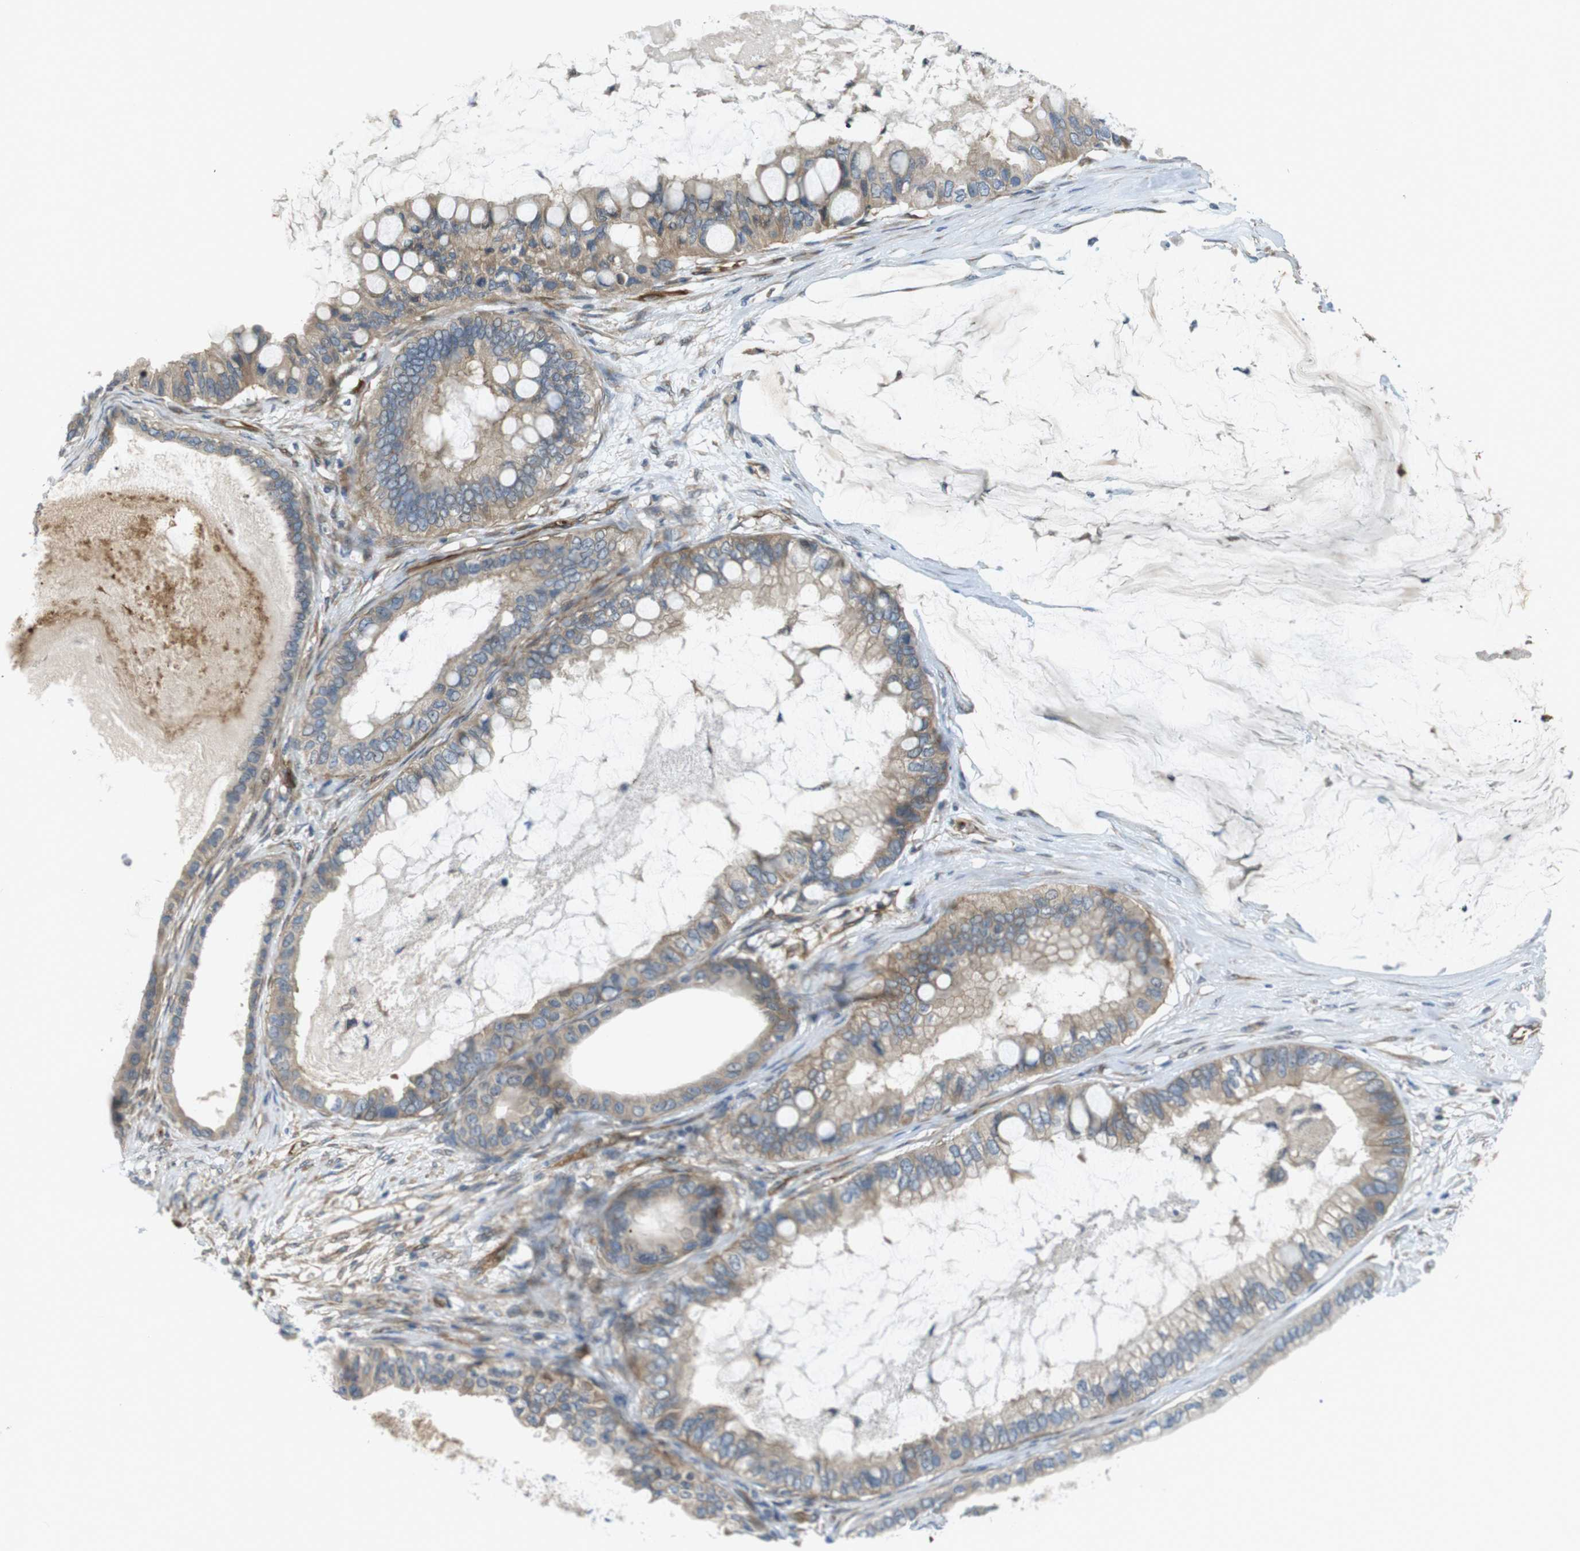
{"staining": {"intensity": "weak", "quantity": ">75%", "location": "cytoplasmic/membranous"}, "tissue": "ovarian cancer", "cell_type": "Tumor cells", "image_type": "cancer", "snomed": [{"axis": "morphology", "description": "Cystadenocarcinoma, mucinous, NOS"}, {"axis": "topography", "description": "Ovary"}], "caption": "Weak cytoplasmic/membranous protein staining is appreciated in about >75% of tumor cells in mucinous cystadenocarcinoma (ovarian).", "gene": "TSC1", "patient": {"sex": "female", "age": 80}}